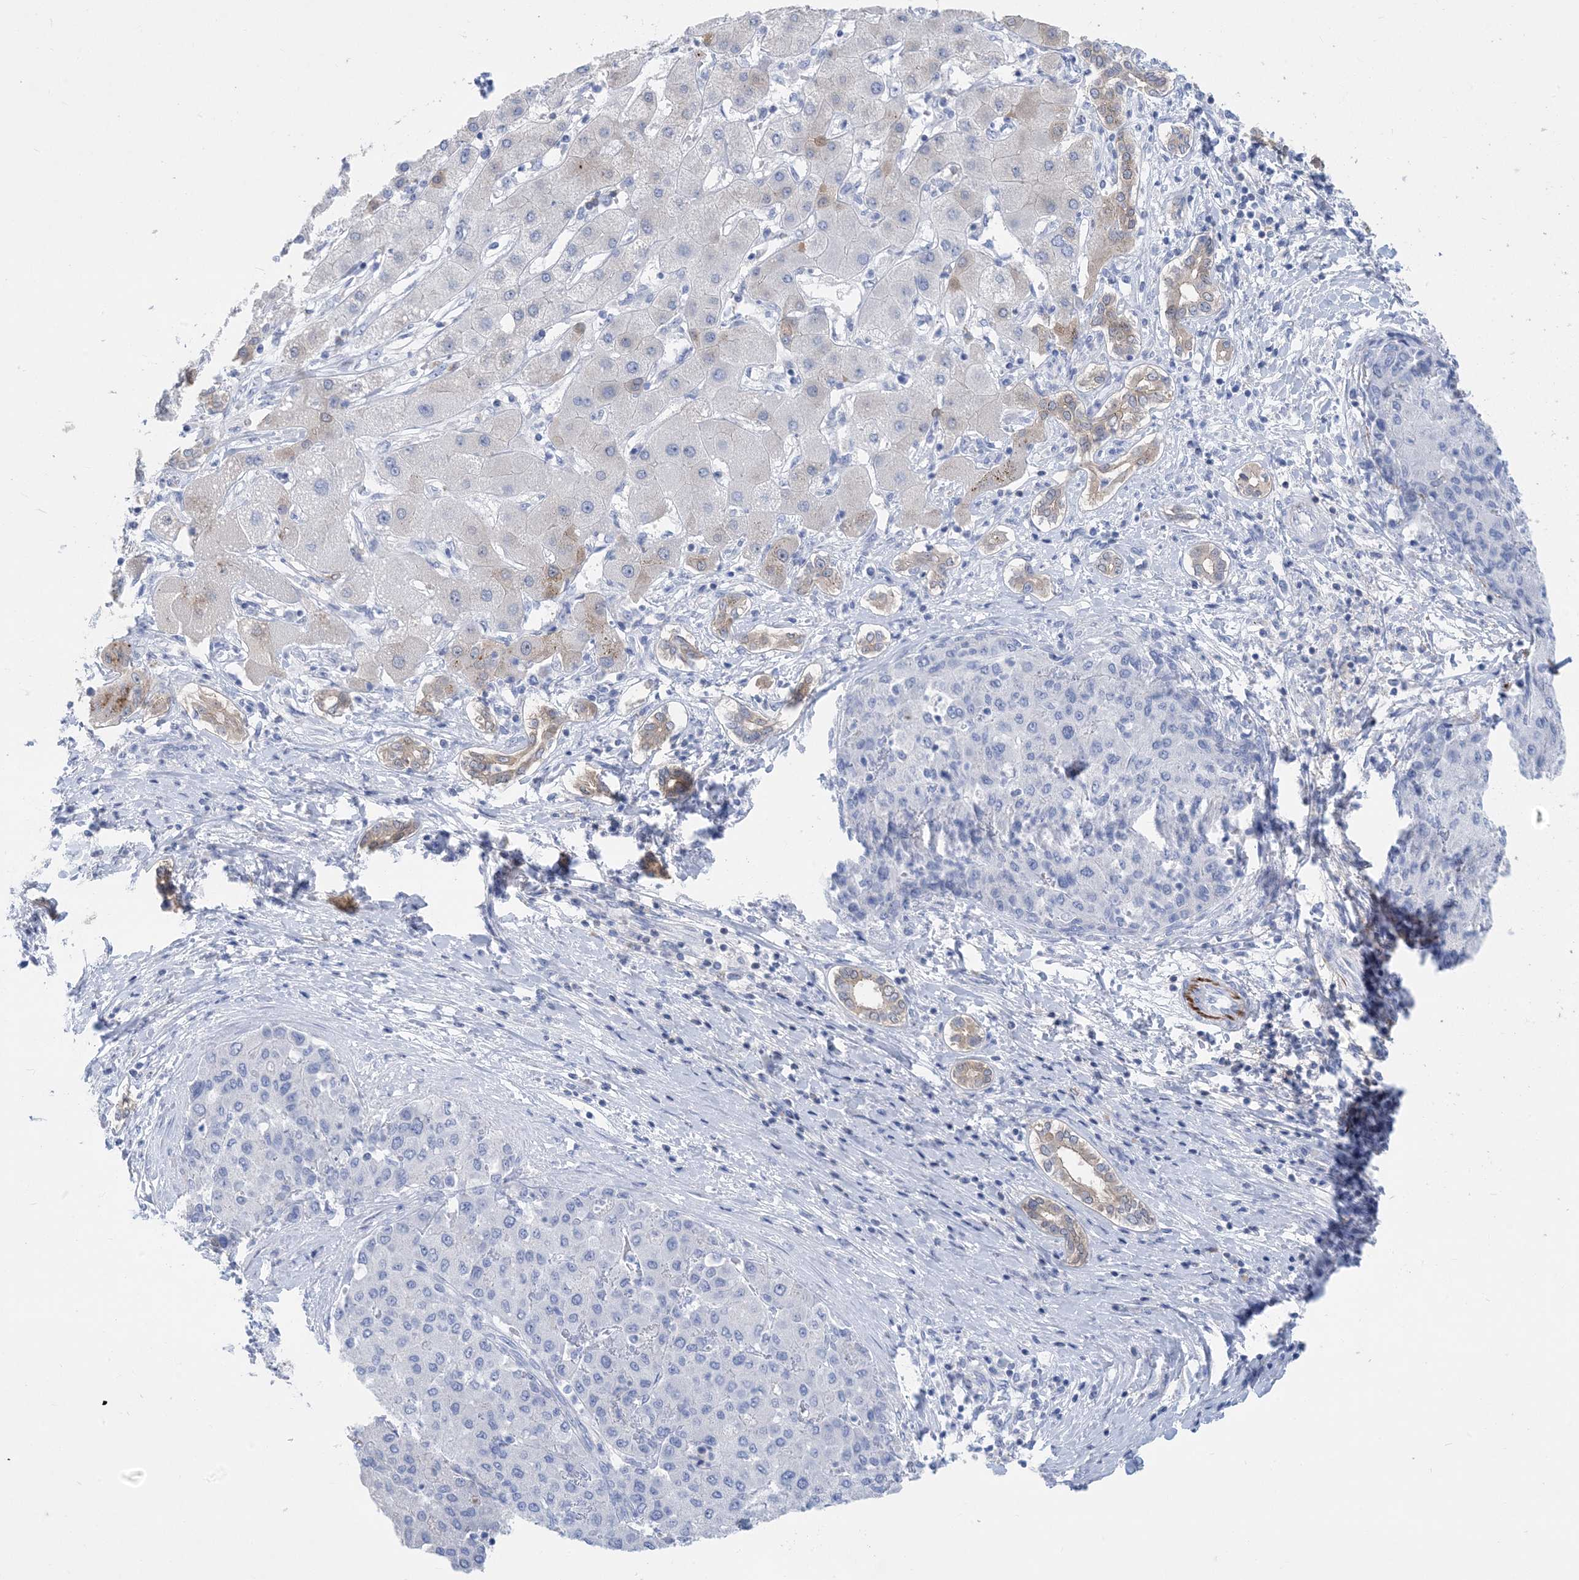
{"staining": {"intensity": "negative", "quantity": "none", "location": "none"}, "tissue": "liver cancer", "cell_type": "Tumor cells", "image_type": "cancer", "snomed": [{"axis": "morphology", "description": "Carcinoma, Hepatocellular, NOS"}, {"axis": "topography", "description": "Liver"}], "caption": "This image is of hepatocellular carcinoma (liver) stained with immunohistochemistry (IHC) to label a protein in brown with the nuclei are counter-stained blue. There is no expression in tumor cells.", "gene": "SH3YL1", "patient": {"sex": "male", "age": 65}}